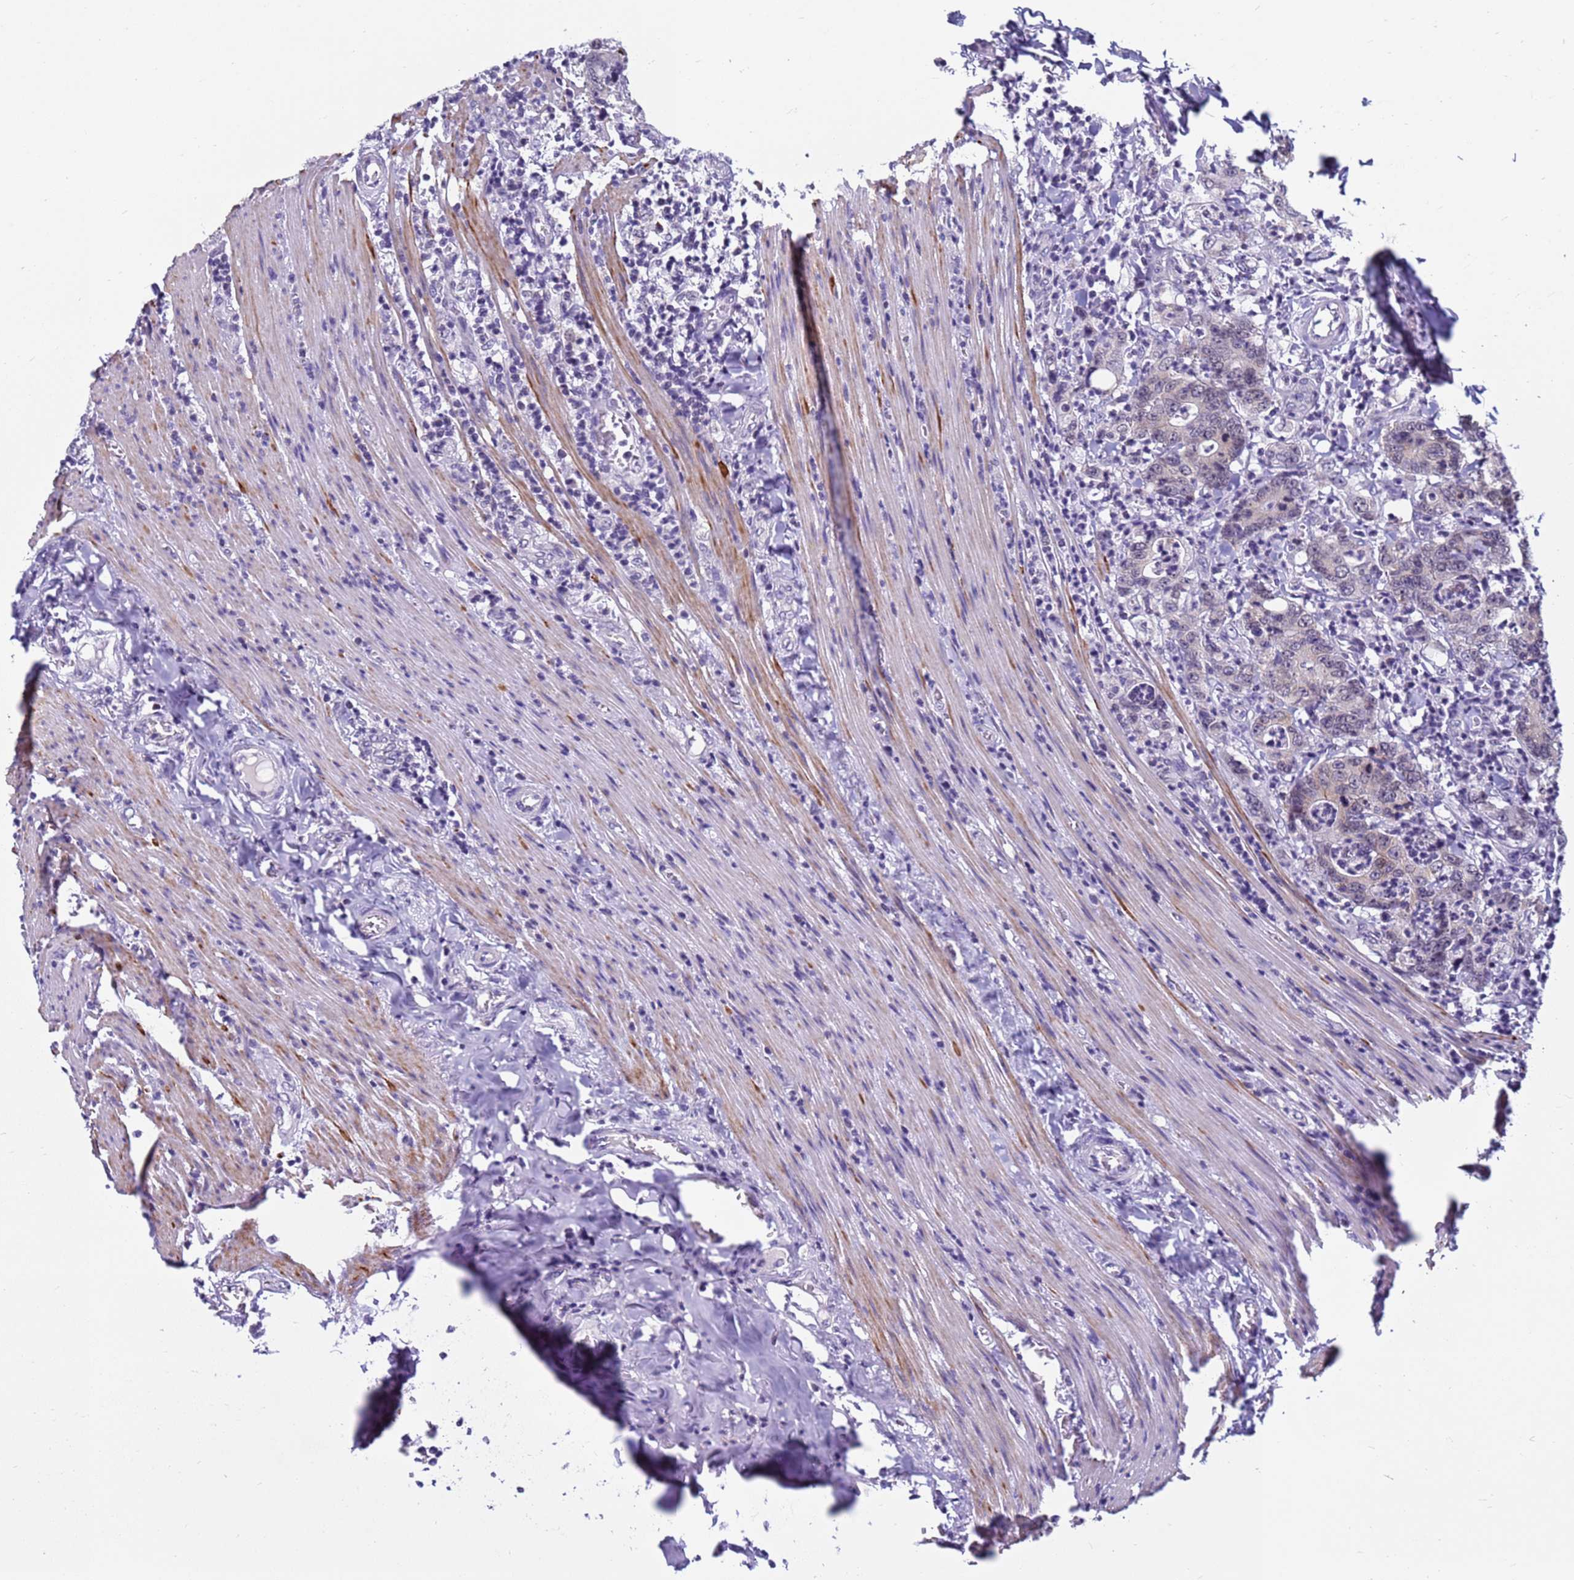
{"staining": {"intensity": "weak", "quantity": "<25%", "location": "cytoplasmic/membranous"}, "tissue": "colorectal cancer", "cell_type": "Tumor cells", "image_type": "cancer", "snomed": [{"axis": "morphology", "description": "Adenocarcinoma, NOS"}, {"axis": "topography", "description": "Colon"}], "caption": "Tumor cells show no significant staining in colorectal cancer (adenocarcinoma).", "gene": "CDK2AP2", "patient": {"sex": "female", "age": 75}}